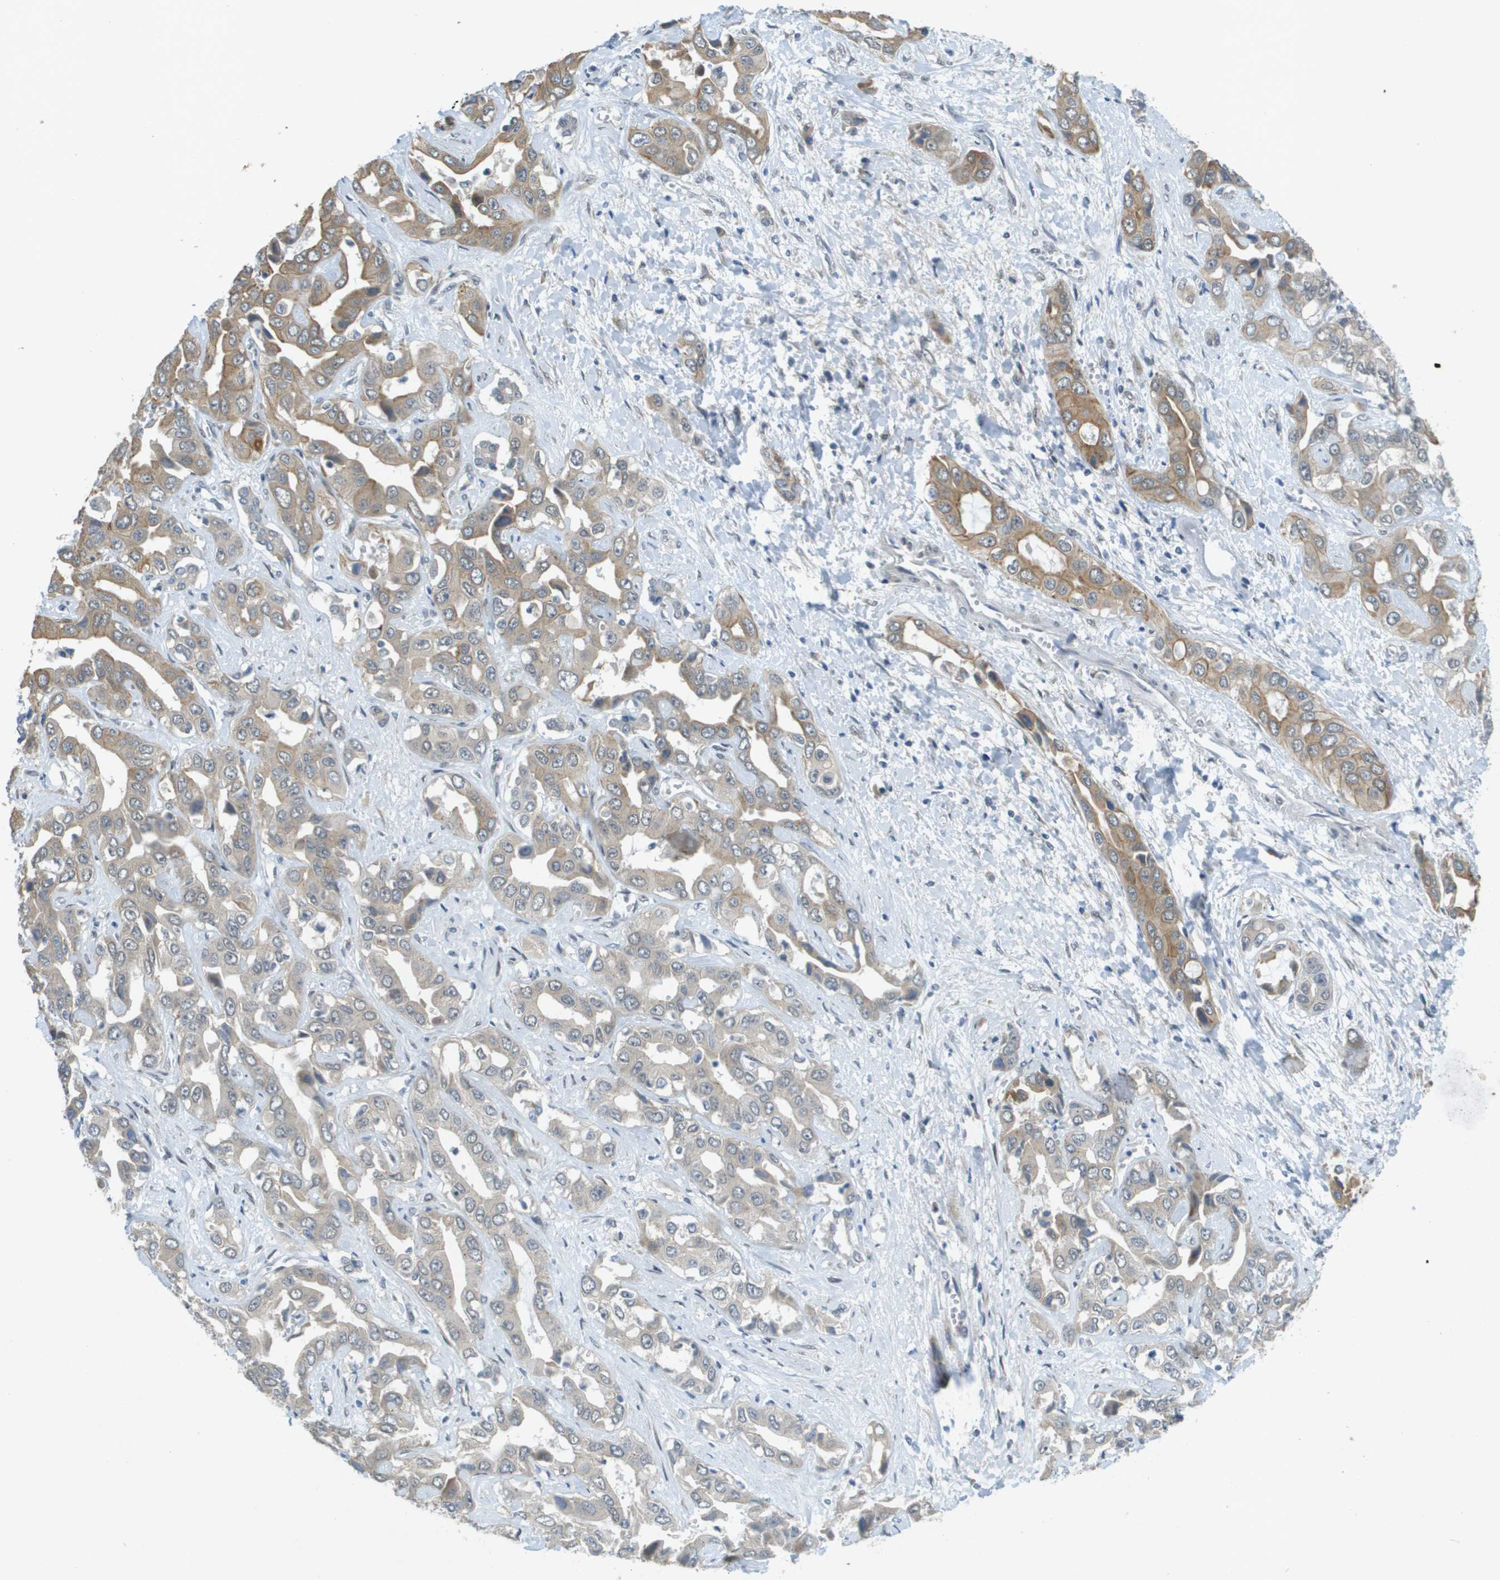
{"staining": {"intensity": "moderate", "quantity": "25%-75%", "location": "cytoplasmic/membranous"}, "tissue": "liver cancer", "cell_type": "Tumor cells", "image_type": "cancer", "snomed": [{"axis": "morphology", "description": "Cholangiocarcinoma"}, {"axis": "topography", "description": "Liver"}], "caption": "An IHC histopathology image of tumor tissue is shown. Protein staining in brown shows moderate cytoplasmic/membranous positivity in cholangiocarcinoma (liver) within tumor cells.", "gene": "ARID1B", "patient": {"sex": "female", "age": 52}}